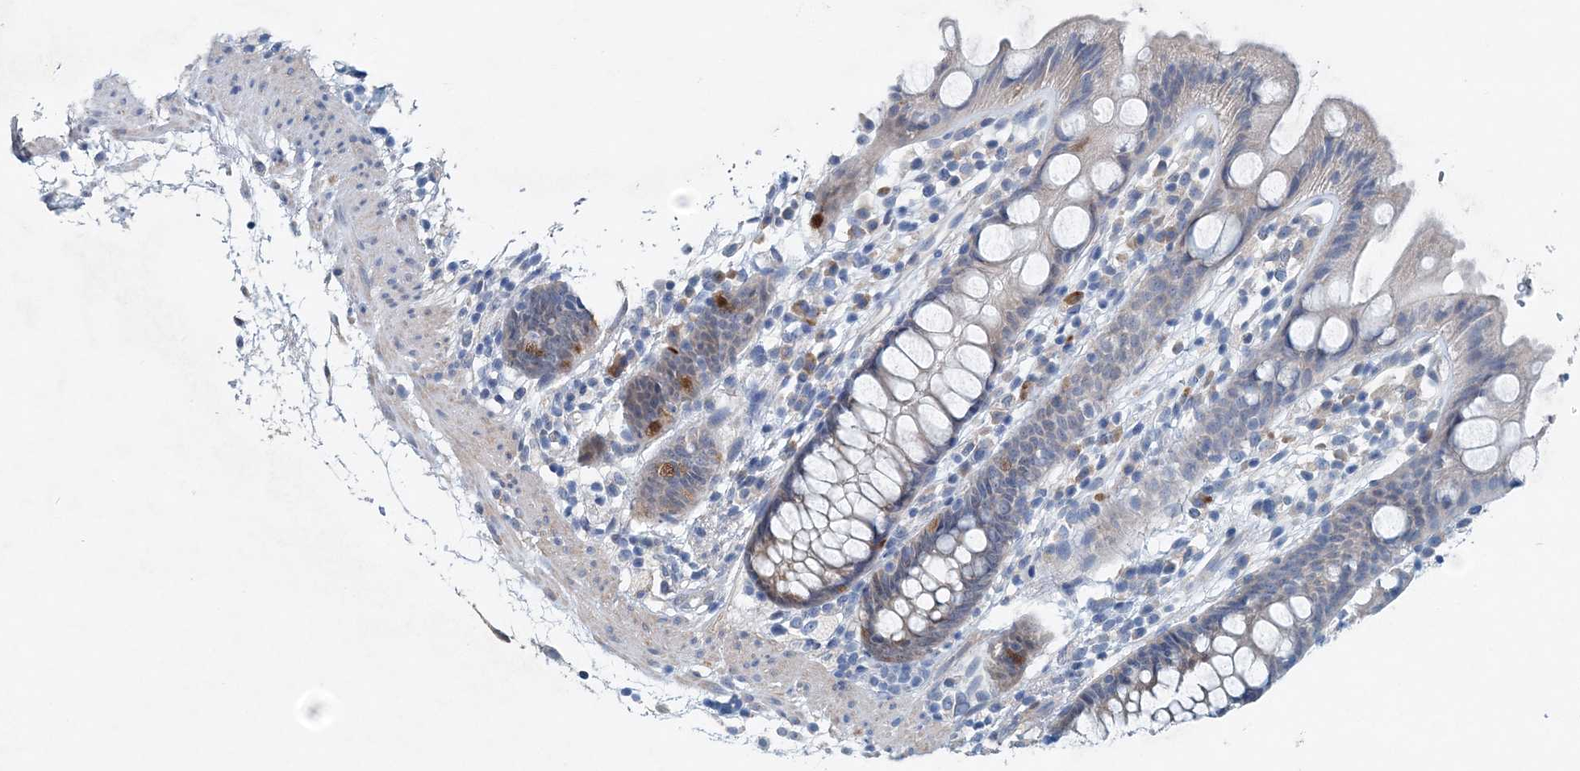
{"staining": {"intensity": "moderate", "quantity": "<25%", "location": "cytoplasmic/membranous"}, "tissue": "rectum", "cell_type": "Glandular cells", "image_type": "normal", "snomed": [{"axis": "morphology", "description": "Normal tissue, NOS"}, {"axis": "topography", "description": "Rectum"}], "caption": "Moderate cytoplasmic/membranous expression for a protein is present in approximately <25% of glandular cells of benign rectum using immunohistochemistry.", "gene": "PFN2", "patient": {"sex": "female", "age": 65}}